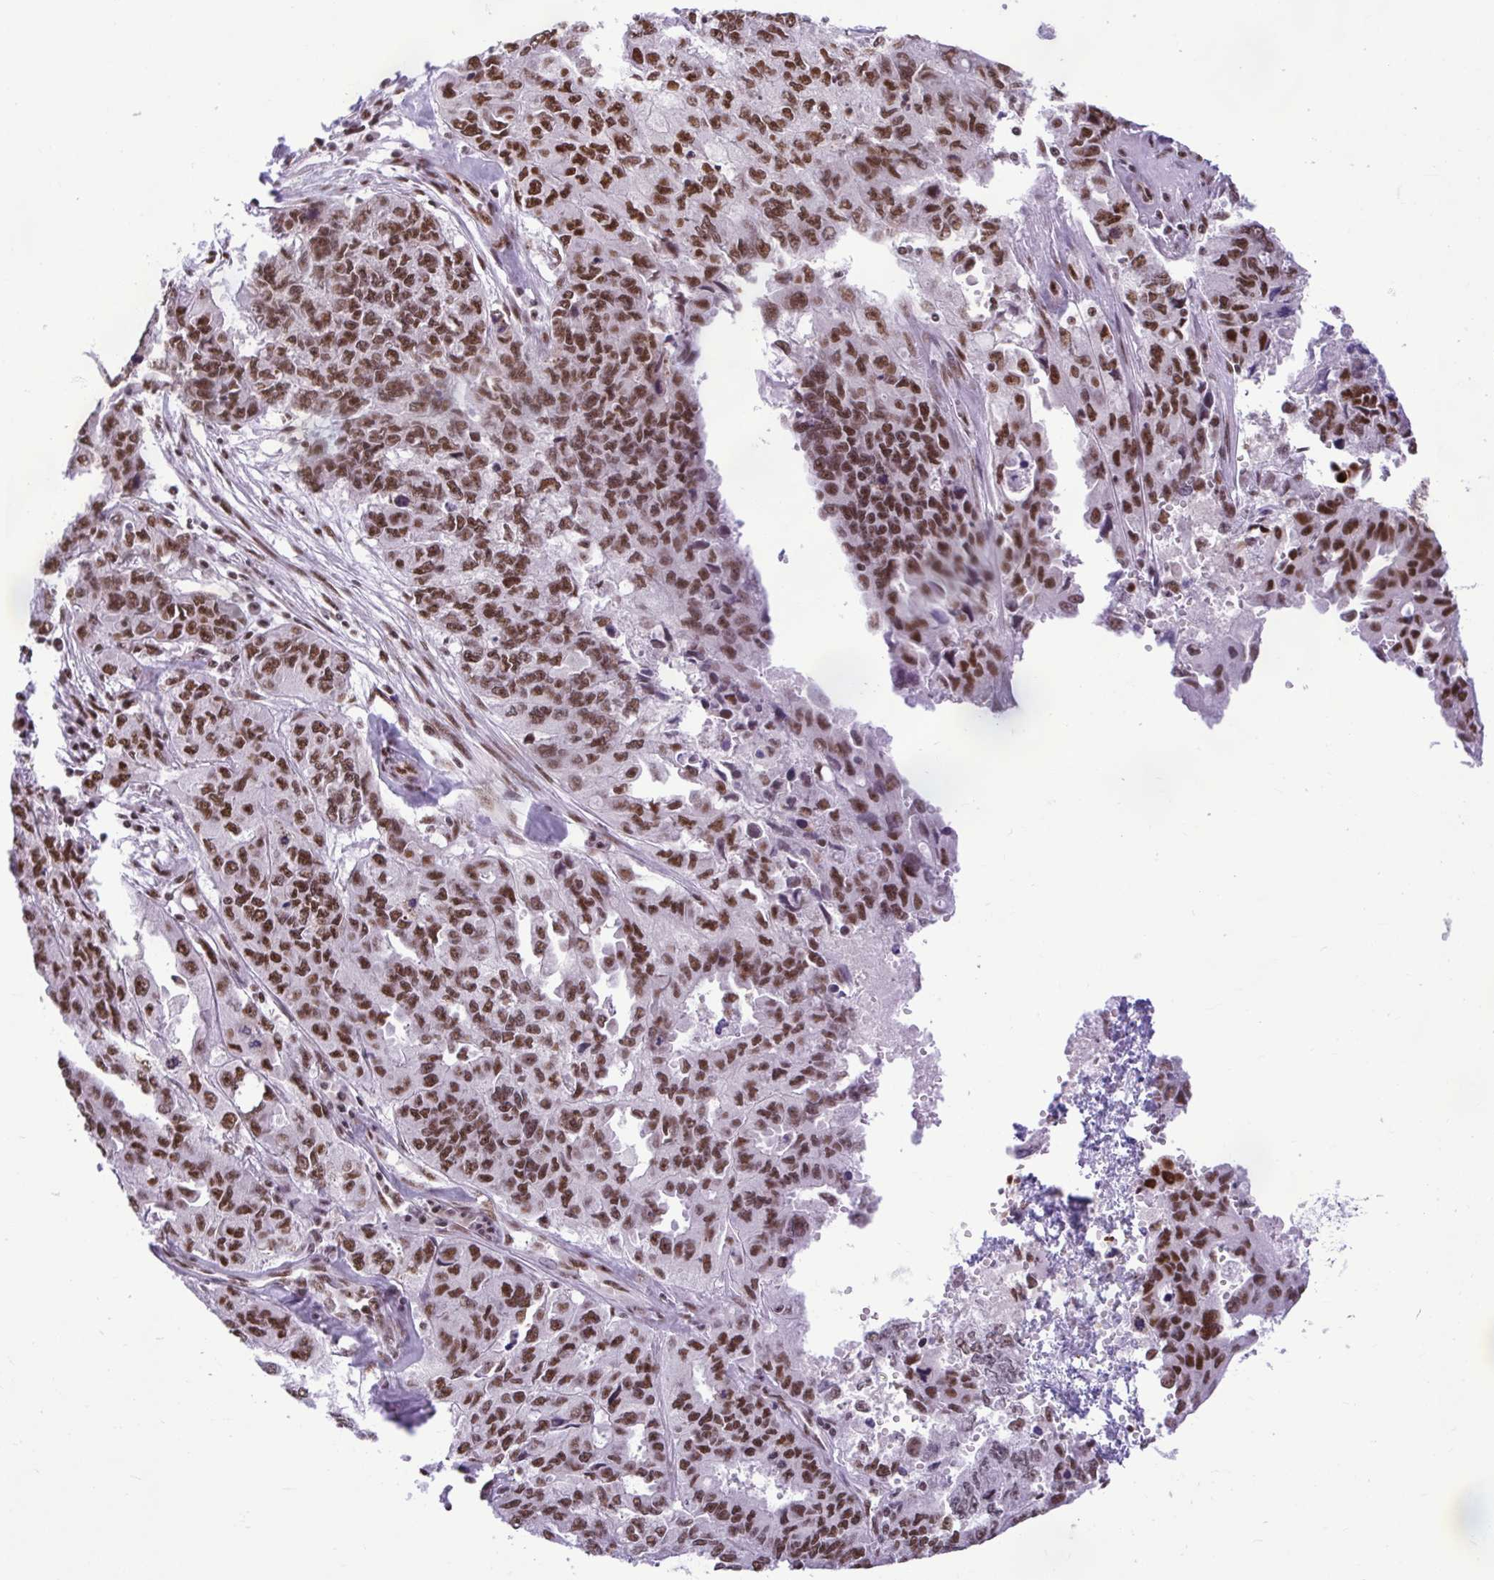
{"staining": {"intensity": "moderate", "quantity": ">75%", "location": "nuclear"}, "tissue": "endometrial cancer", "cell_type": "Tumor cells", "image_type": "cancer", "snomed": [{"axis": "morphology", "description": "Adenocarcinoma, NOS"}, {"axis": "topography", "description": "Uterus"}], "caption": "IHC of endometrial adenocarcinoma shows medium levels of moderate nuclear expression in approximately >75% of tumor cells. (IHC, brightfield microscopy, high magnification).", "gene": "PRPF19", "patient": {"sex": "female", "age": 79}}